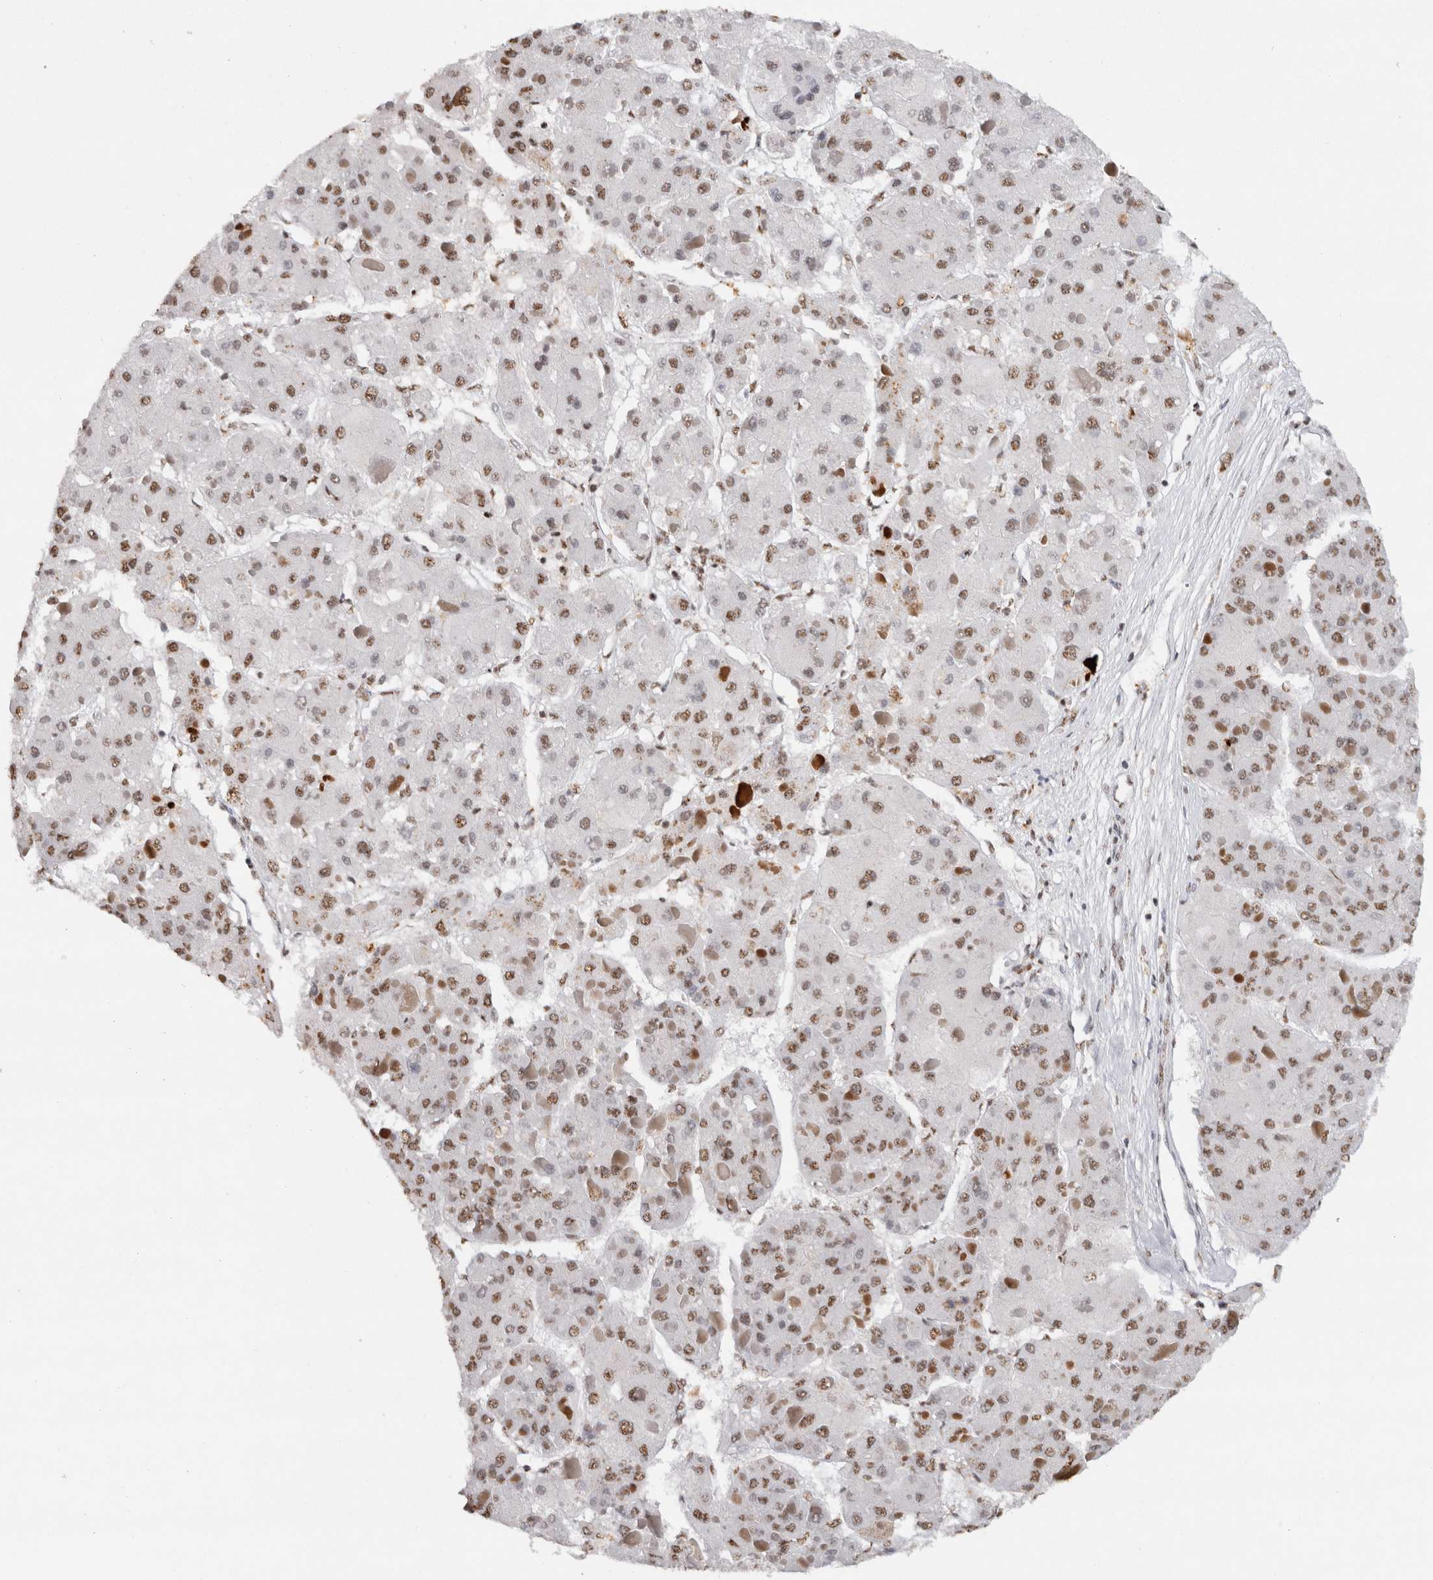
{"staining": {"intensity": "weak", "quantity": ">75%", "location": "nuclear"}, "tissue": "liver cancer", "cell_type": "Tumor cells", "image_type": "cancer", "snomed": [{"axis": "morphology", "description": "Carcinoma, Hepatocellular, NOS"}, {"axis": "topography", "description": "Liver"}], "caption": "A brown stain labels weak nuclear positivity of a protein in human liver cancer tumor cells.", "gene": "RPS6KA2", "patient": {"sex": "female", "age": 73}}